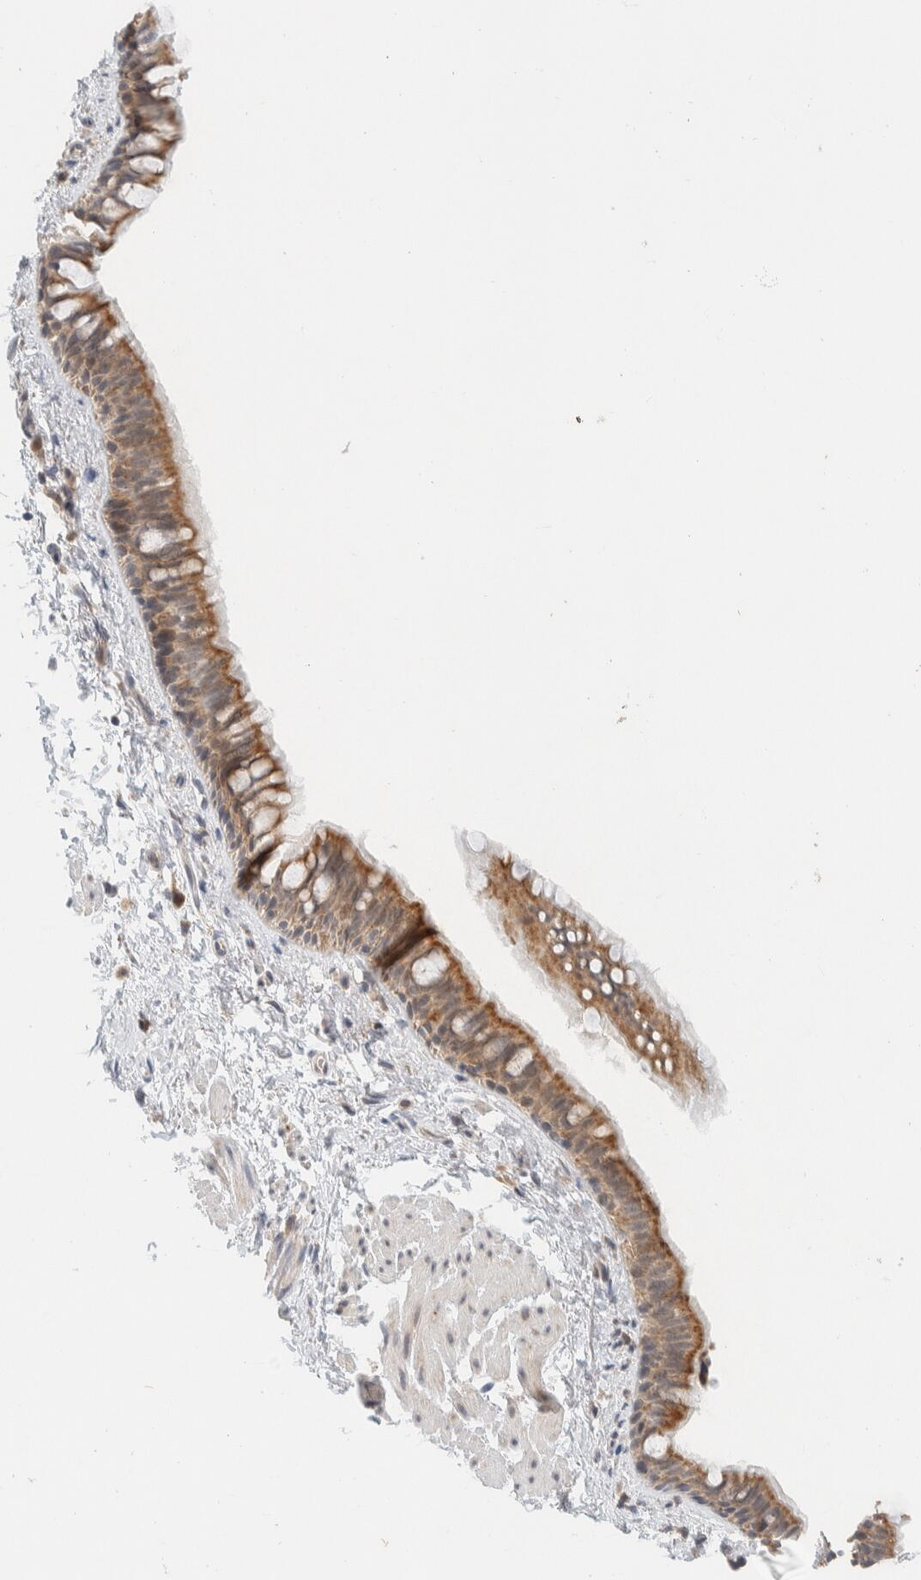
{"staining": {"intensity": "moderate", "quantity": ">75%", "location": "cytoplasmic/membranous"}, "tissue": "bronchus", "cell_type": "Respiratory epithelial cells", "image_type": "normal", "snomed": [{"axis": "morphology", "description": "Normal tissue, NOS"}, {"axis": "topography", "description": "Cartilage tissue"}, {"axis": "topography", "description": "Bronchus"}, {"axis": "topography", "description": "Lung"}], "caption": "Immunohistochemistry (IHC) of normal human bronchus reveals medium levels of moderate cytoplasmic/membranous expression in about >75% of respiratory epithelial cells.", "gene": "MRPL41", "patient": {"sex": "male", "age": 64}}